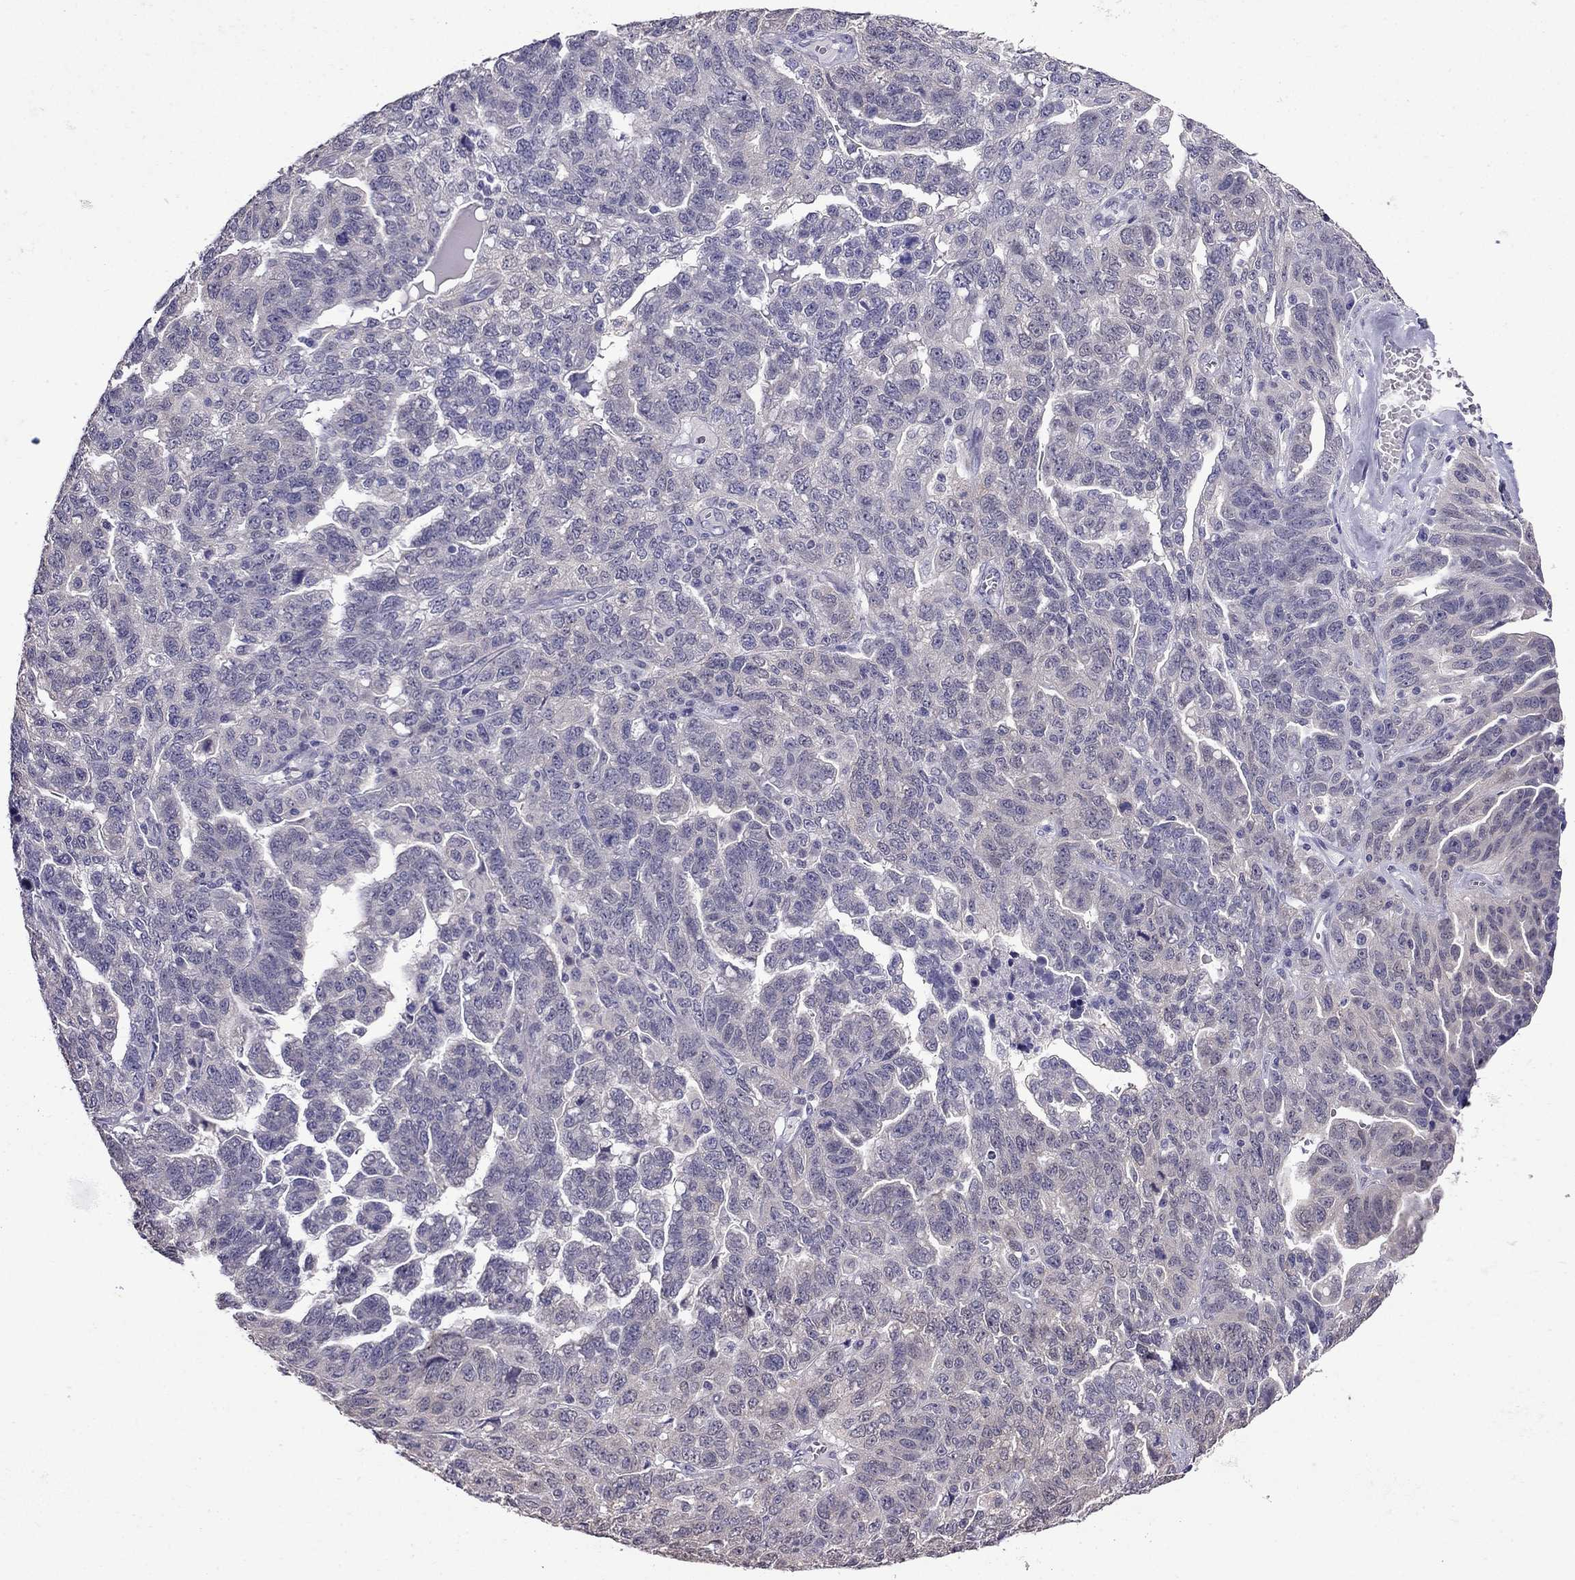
{"staining": {"intensity": "weak", "quantity": "<25%", "location": "cytoplasmic/membranous"}, "tissue": "ovarian cancer", "cell_type": "Tumor cells", "image_type": "cancer", "snomed": [{"axis": "morphology", "description": "Cystadenocarcinoma, serous, NOS"}, {"axis": "topography", "description": "Ovary"}], "caption": "Immunohistochemistry histopathology image of human serous cystadenocarcinoma (ovarian) stained for a protein (brown), which exhibits no positivity in tumor cells.", "gene": "SCNN1D", "patient": {"sex": "female", "age": 71}}